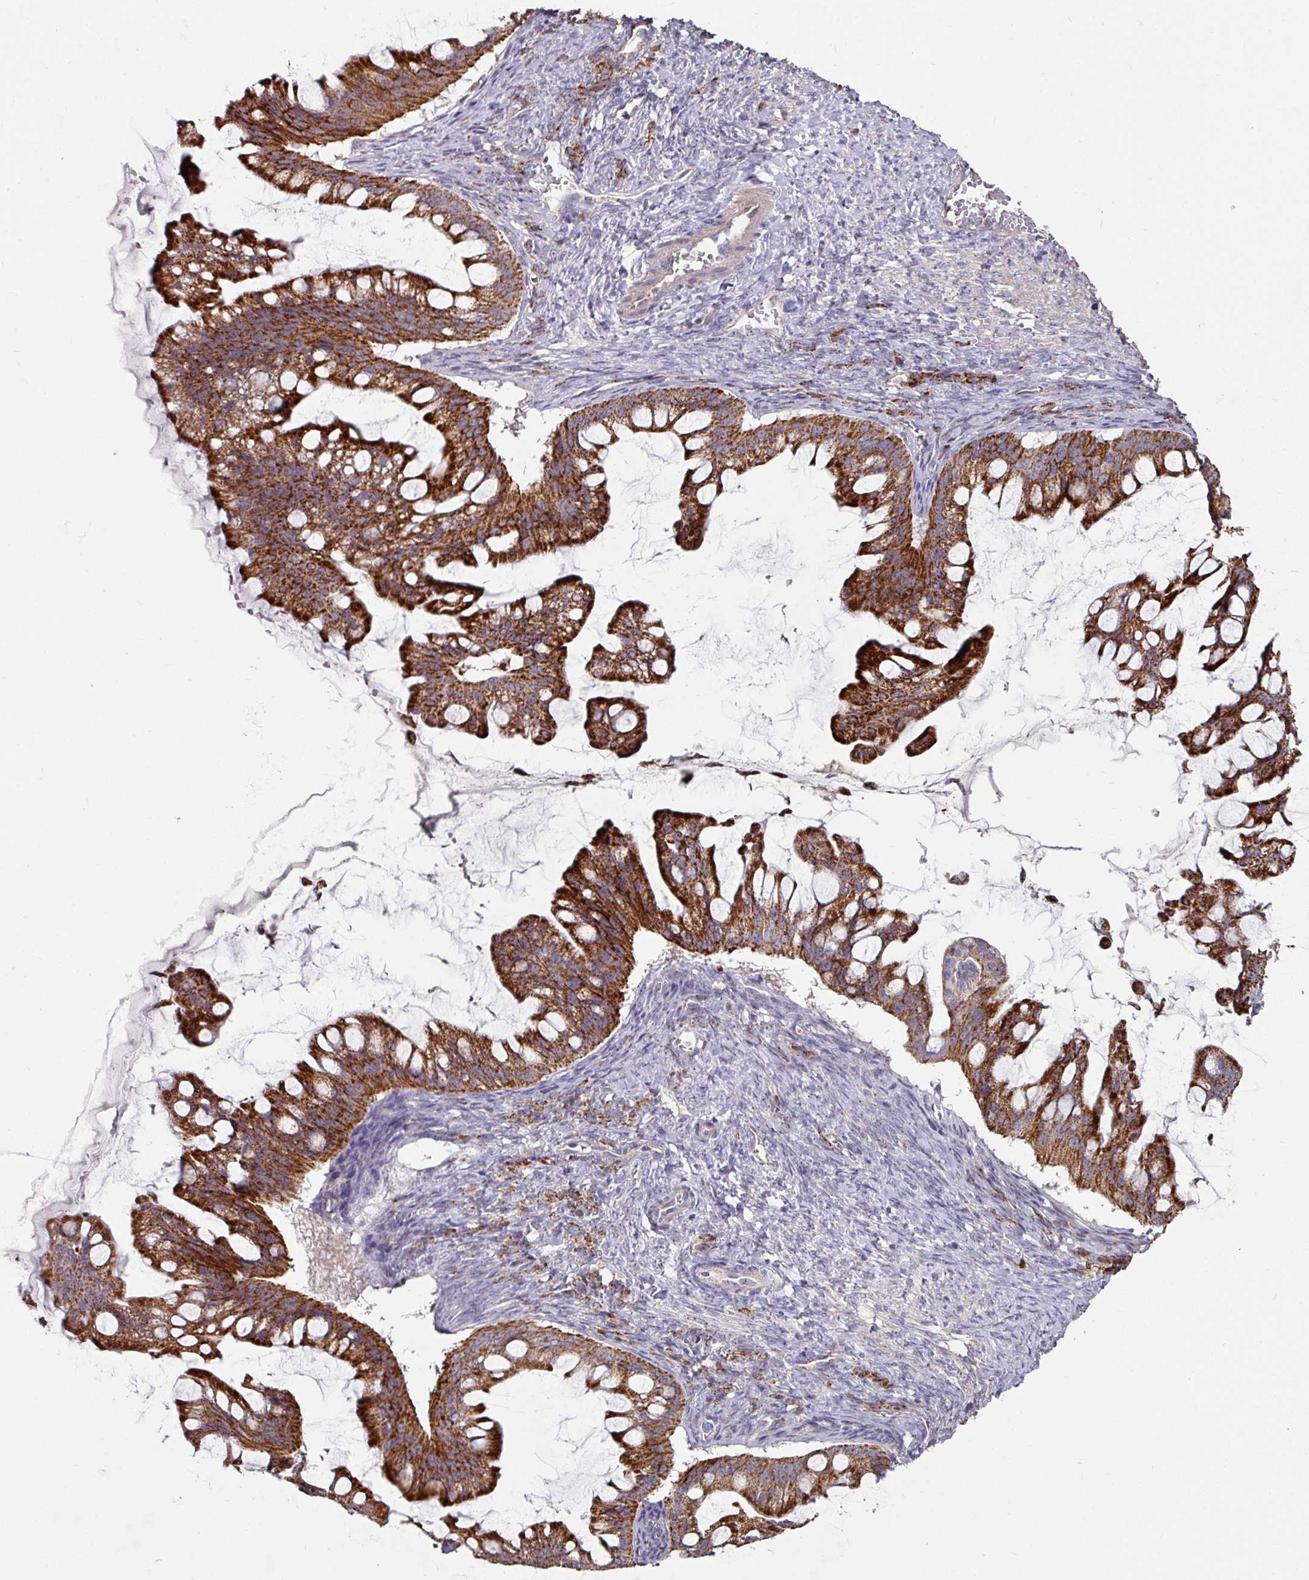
{"staining": {"intensity": "strong", "quantity": ">75%", "location": "cytoplasmic/membranous"}, "tissue": "ovarian cancer", "cell_type": "Tumor cells", "image_type": "cancer", "snomed": [{"axis": "morphology", "description": "Cystadenocarcinoma, mucinous, NOS"}, {"axis": "topography", "description": "Ovary"}], "caption": "Protein staining of ovarian cancer (mucinous cystadenocarcinoma) tissue displays strong cytoplasmic/membranous staining in approximately >75% of tumor cells. (IHC, brightfield microscopy, high magnification).", "gene": "OR2D3", "patient": {"sex": "female", "age": 73}}